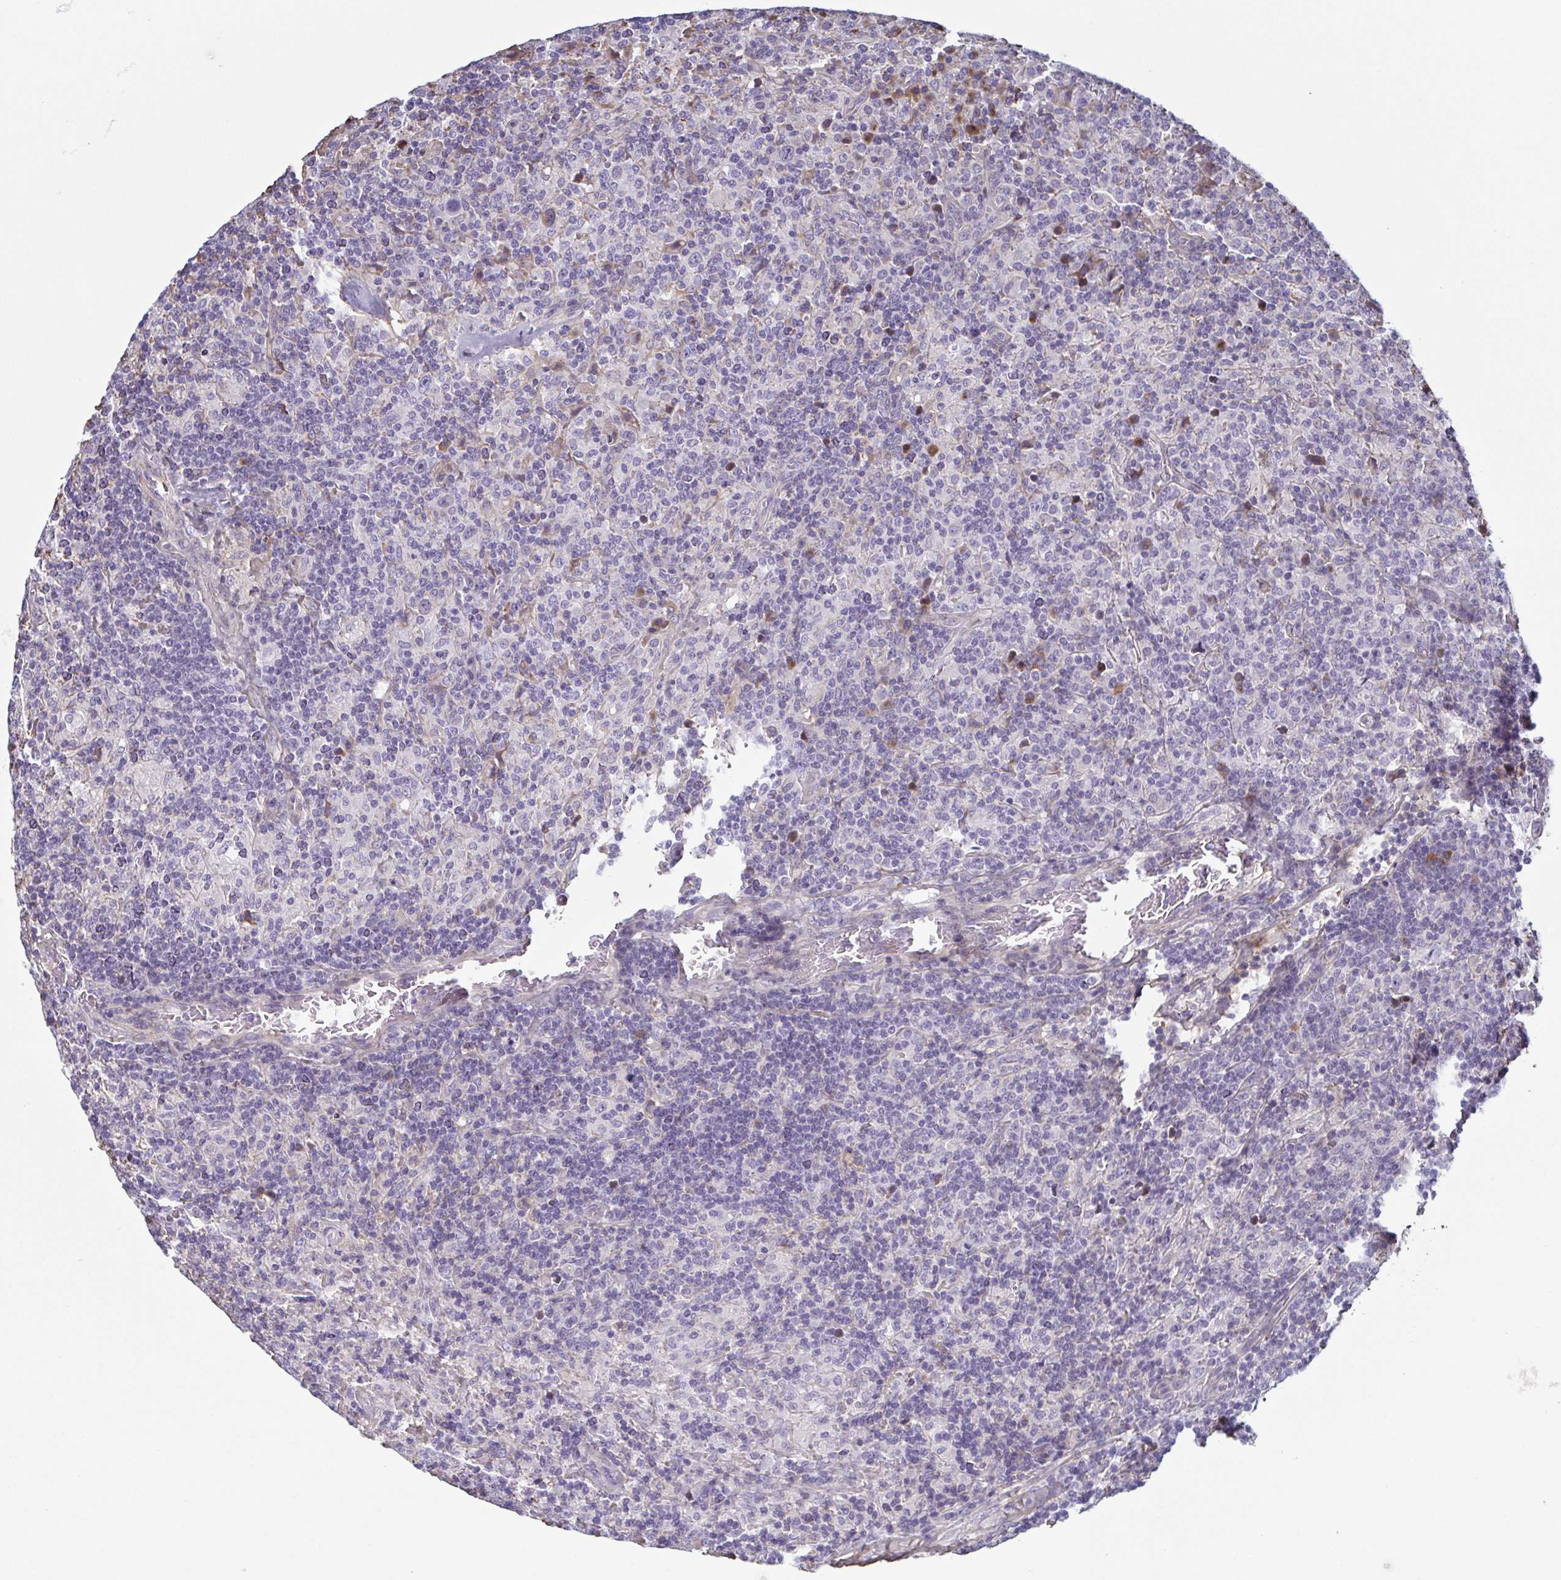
{"staining": {"intensity": "negative", "quantity": "none", "location": "none"}, "tissue": "lymphoma", "cell_type": "Tumor cells", "image_type": "cancer", "snomed": [{"axis": "morphology", "description": "Hodgkin's disease, NOS"}, {"axis": "topography", "description": "Lymph node"}], "caption": "Lymphoma was stained to show a protein in brown. There is no significant positivity in tumor cells. The staining is performed using DAB (3,3'-diaminobenzidine) brown chromogen with nuclei counter-stained in using hematoxylin.", "gene": "ECM1", "patient": {"sex": "male", "age": 70}}